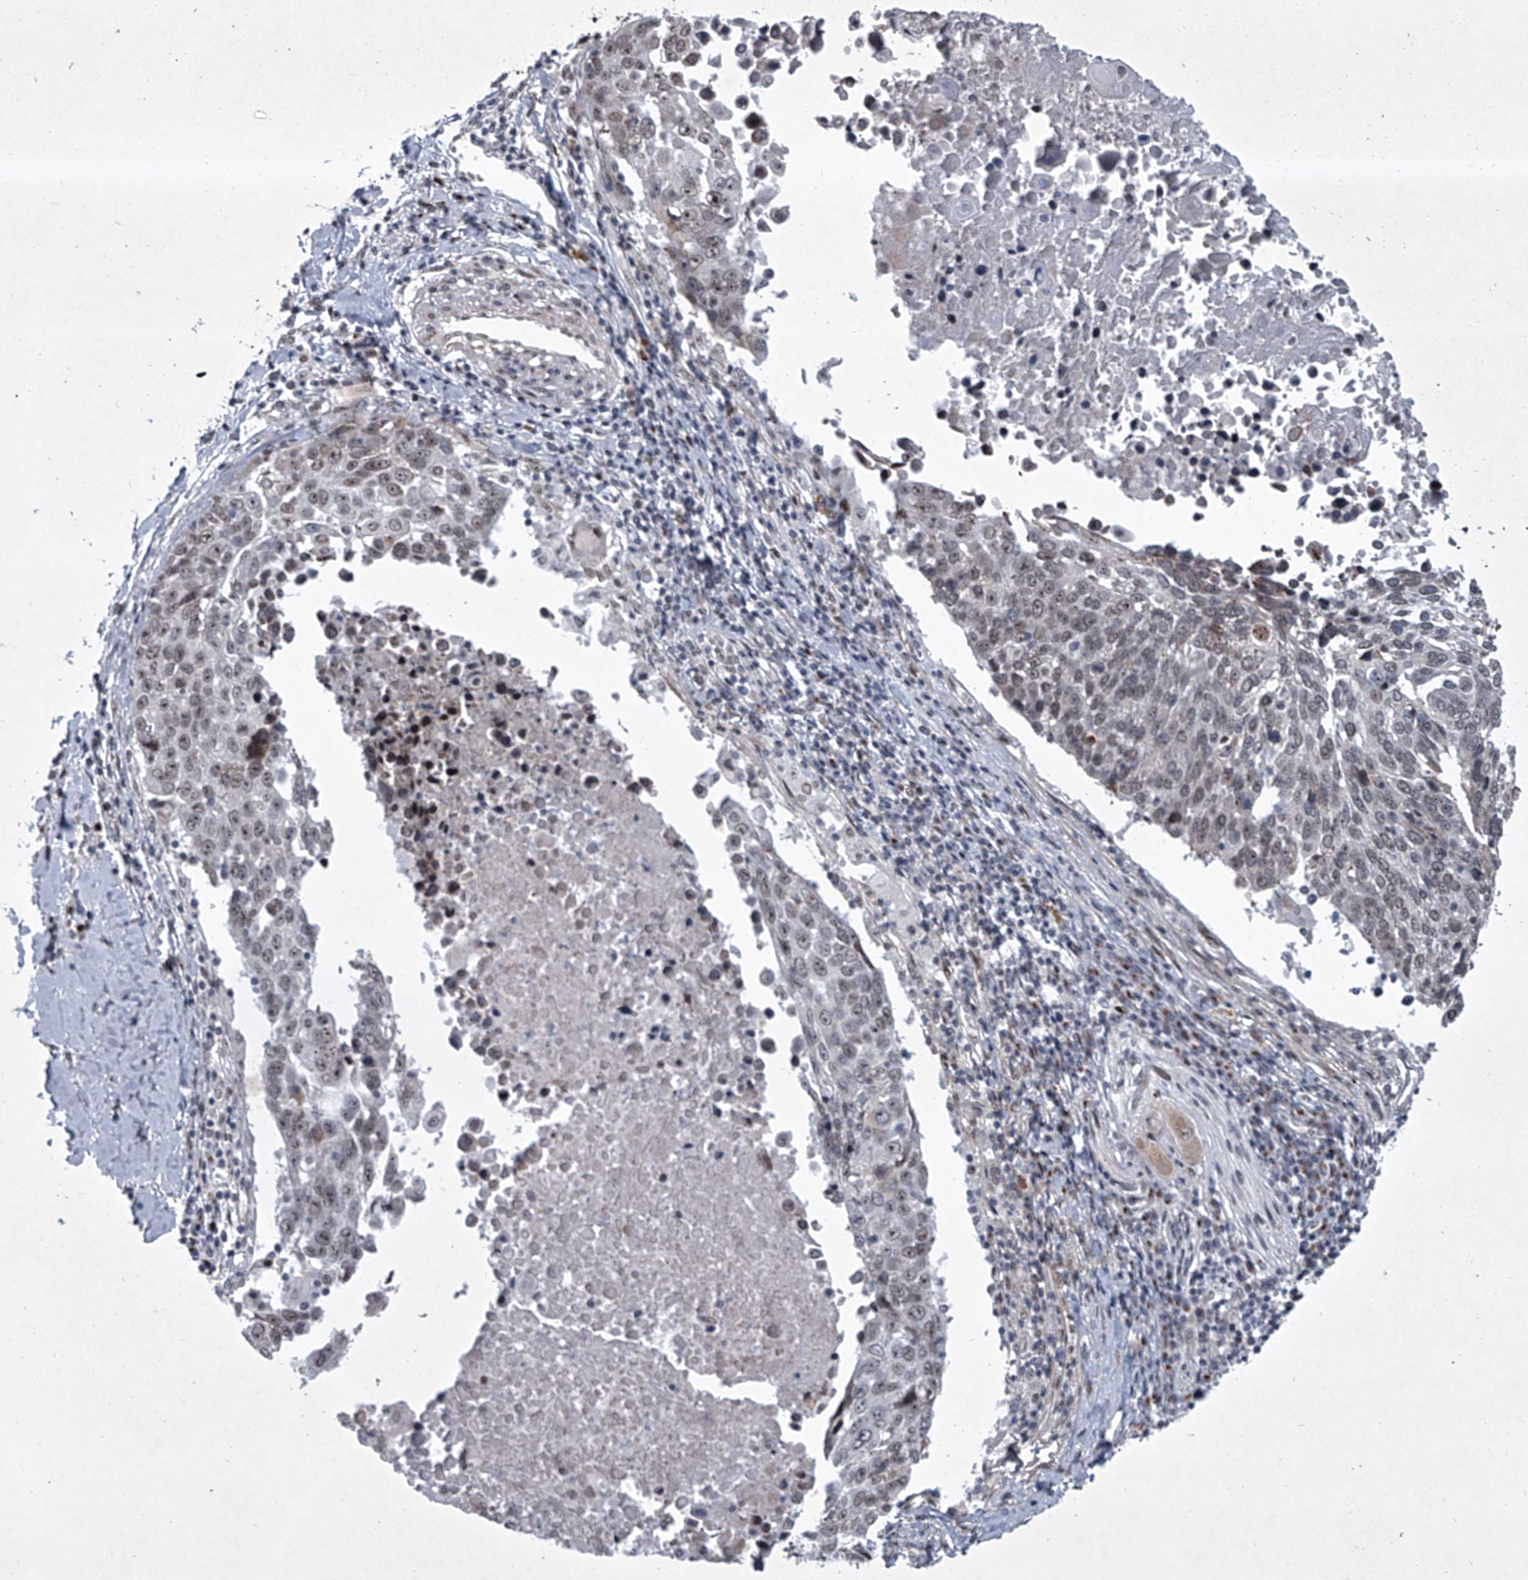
{"staining": {"intensity": "moderate", "quantity": "<25%", "location": "nuclear"}, "tissue": "lung cancer", "cell_type": "Tumor cells", "image_type": "cancer", "snomed": [{"axis": "morphology", "description": "Squamous cell carcinoma, NOS"}, {"axis": "topography", "description": "Lung"}], "caption": "Human squamous cell carcinoma (lung) stained with a brown dye reveals moderate nuclear positive staining in approximately <25% of tumor cells.", "gene": "MLLT1", "patient": {"sex": "male", "age": 66}}